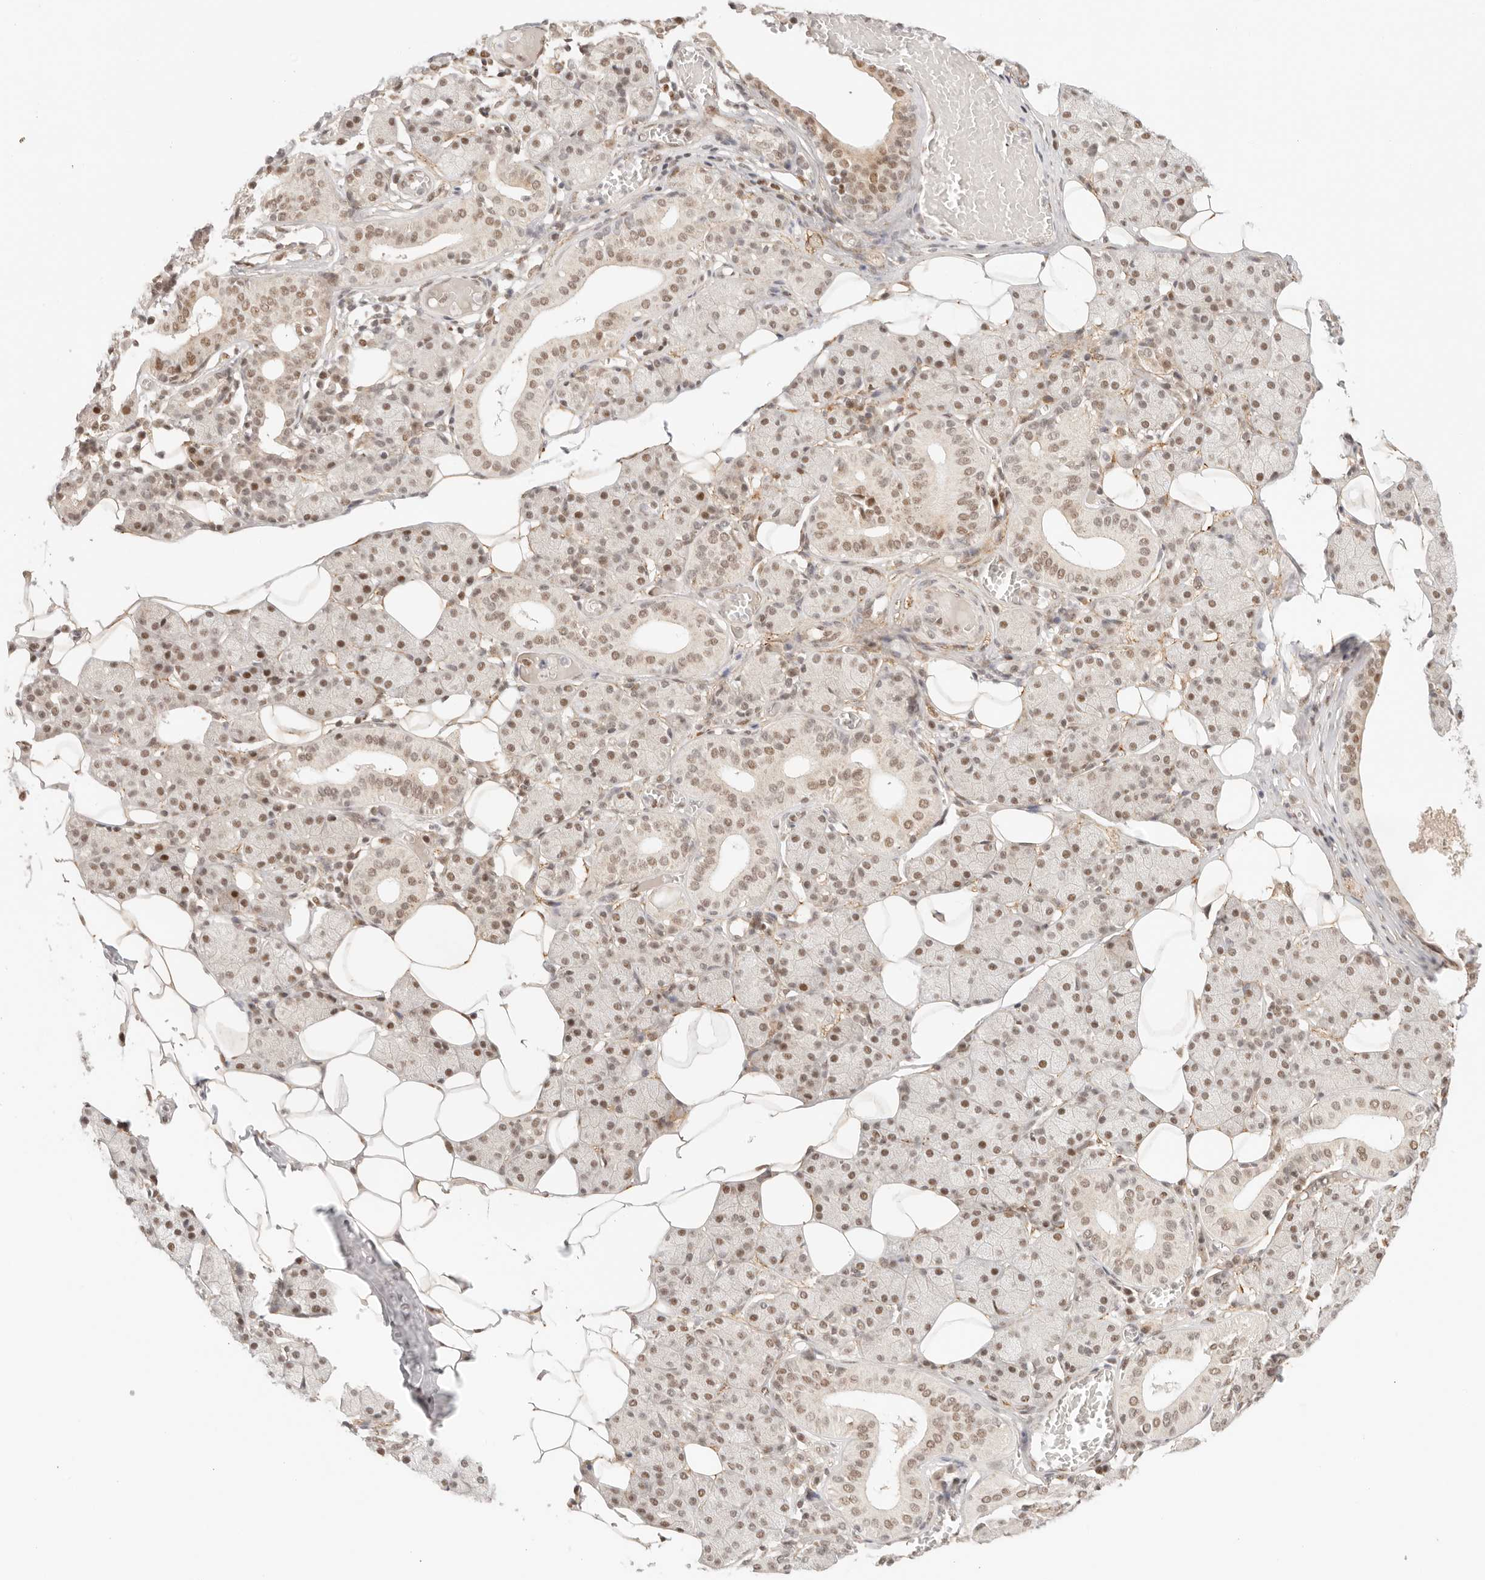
{"staining": {"intensity": "moderate", "quantity": "25%-75%", "location": "nuclear"}, "tissue": "salivary gland", "cell_type": "Glandular cells", "image_type": "normal", "snomed": [{"axis": "morphology", "description": "Normal tissue, NOS"}, {"axis": "topography", "description": "Salivary gland"}], "caption": "Approximately 25%-75% of glandular cells in unremarkable salivary gland exhibit moderate nuclear protein staining as visualized by brown immunohistochemical staining.", "gene": "GTF2E2", "patient": {"sex": "female", "age": 33}}